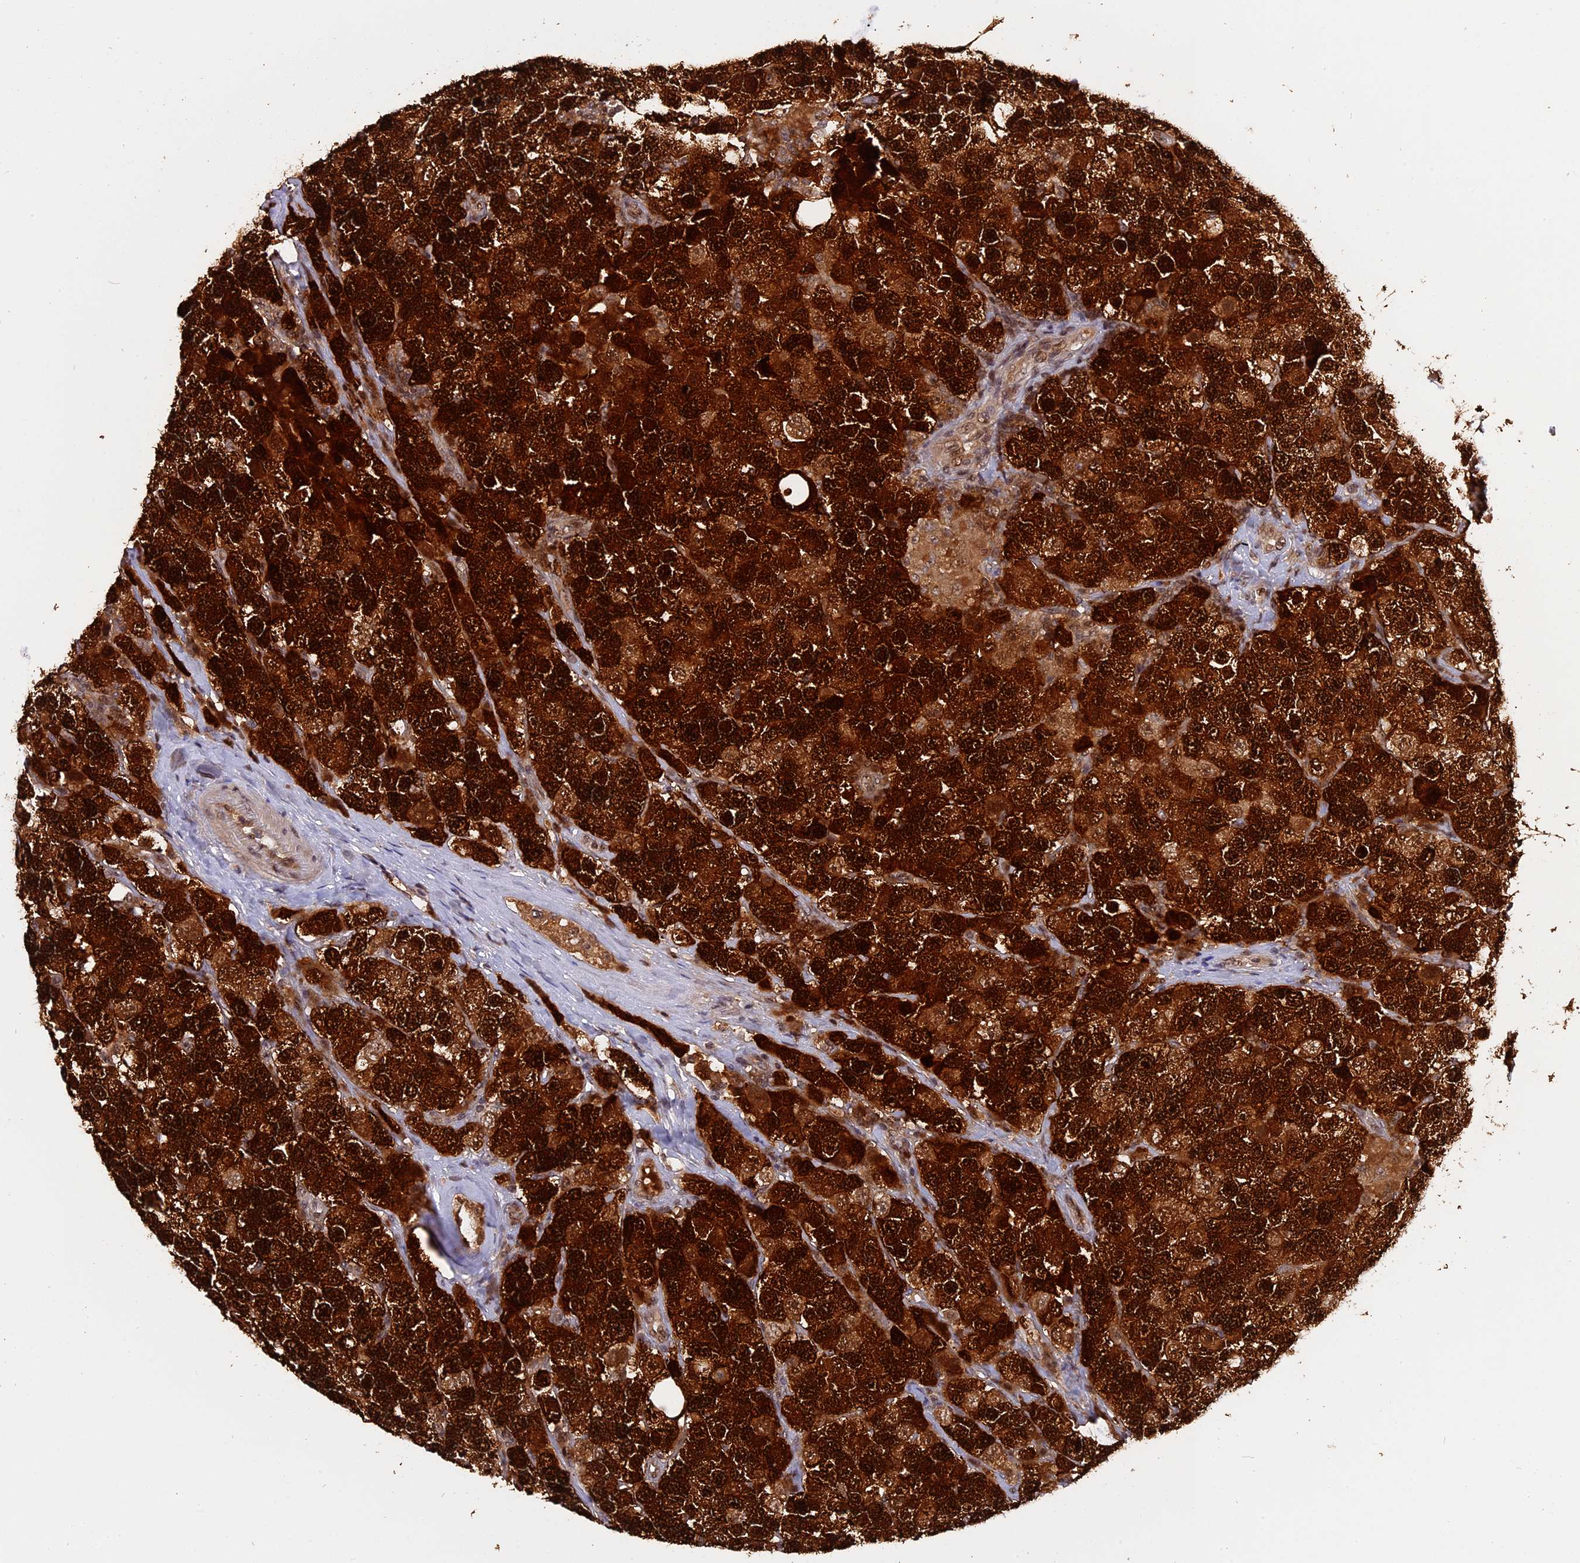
{"staining": {"intensity": "strong", "quantity": ">75%", "location": "cytoplasmic/membranous,nuclear"}, "tissue": "testis cancer", "cell_type": "Tumor cells", "image_type": "cancer", "snomed": [{"axis": "morphology", "description": "Seminoma, NOS"}, {"axis": "topography", "description": "Testis"}], "caption": "Tumor cells display high levels of strong cytoplasmic/membranous and nuclear staining in approximately >75% of cells in testis cancer (seminoma). (DAB = brown stain, brightfield microscopy at high magnification).", "gene": "ZNF428", "patient": {"sex": "male", "age": 28}}